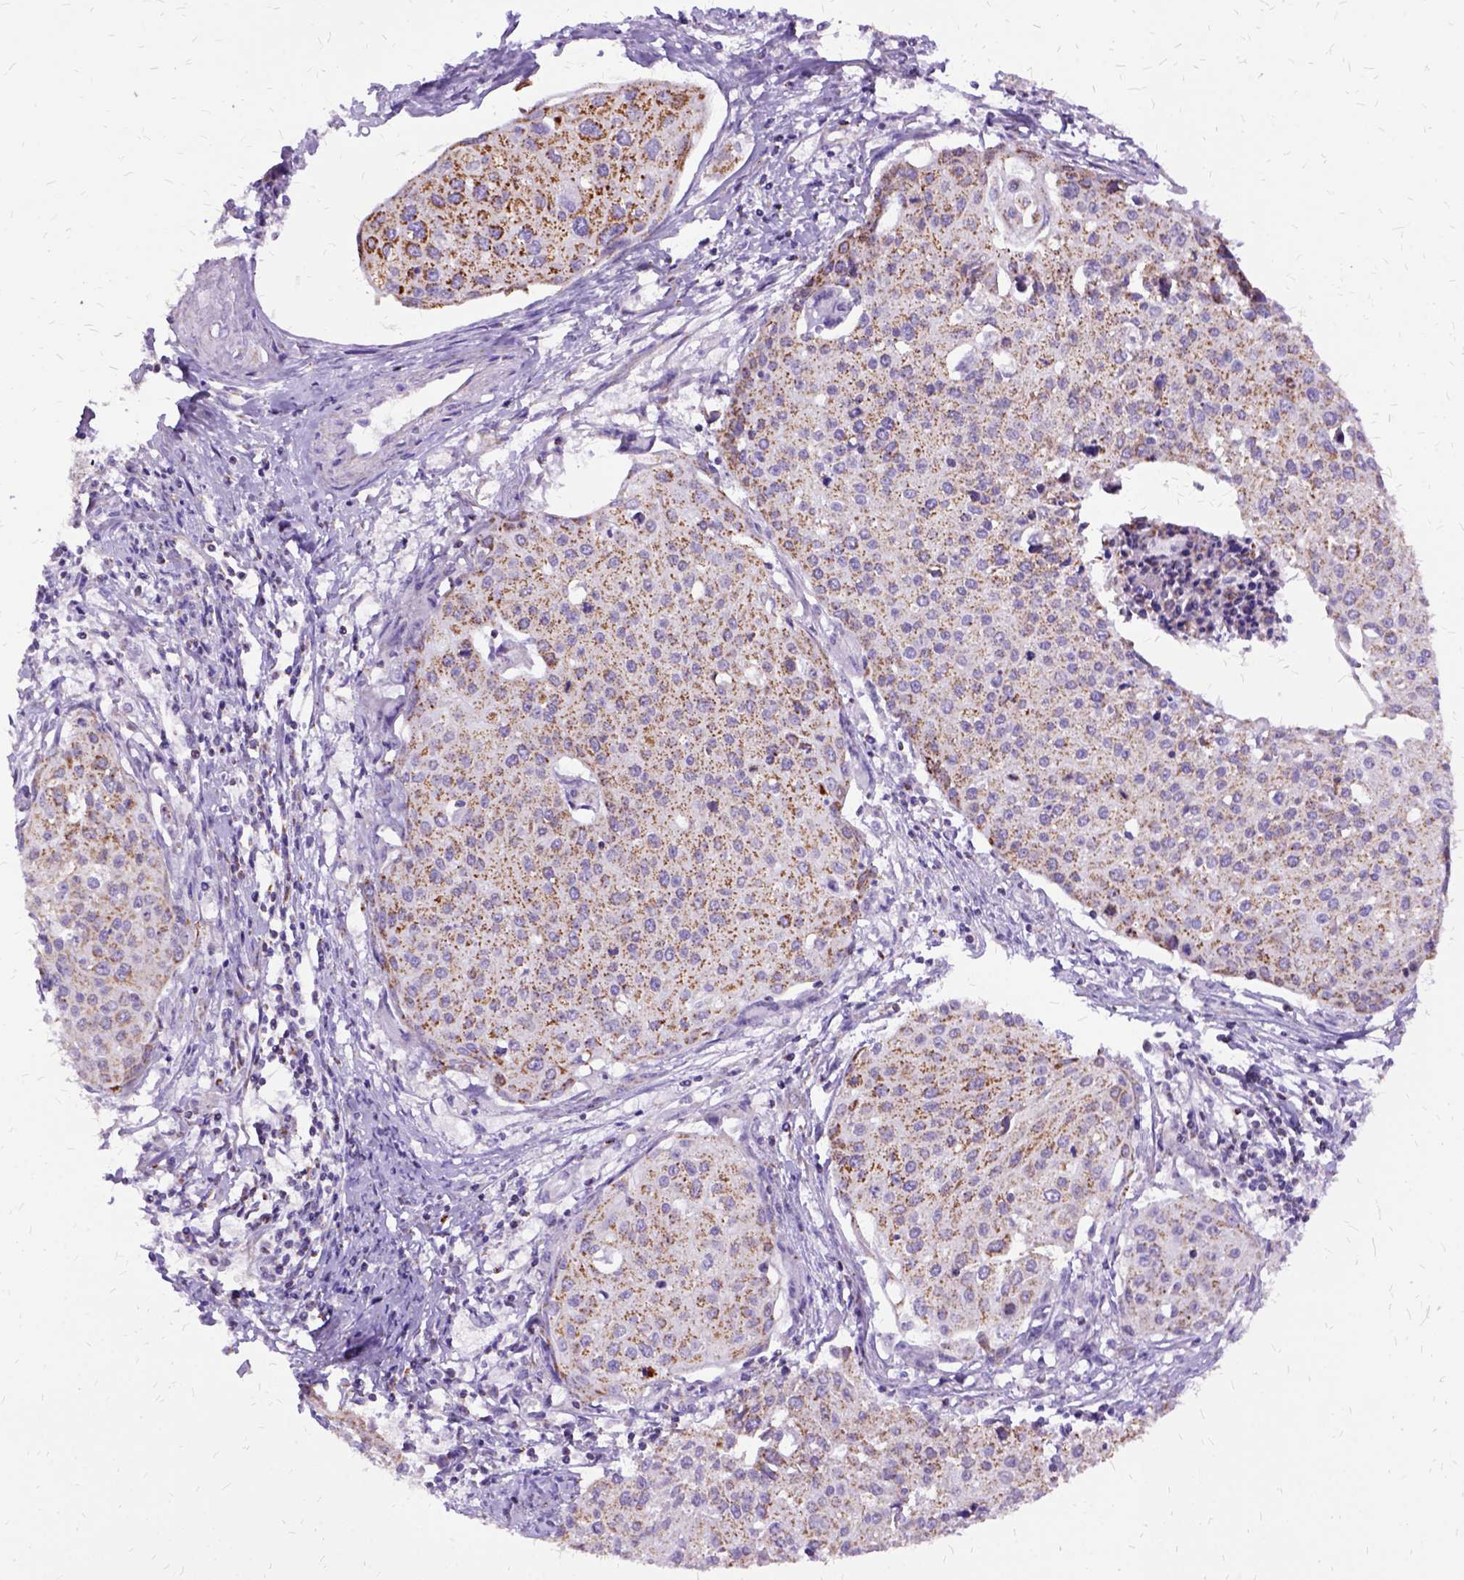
{"staining": {"intensity": "moderate", "quantity": ">75%", "location": "cytoplasmic/membranous"}, "tissue": "cervical cancer", "cell_type": "Tumor cells", "image_type": "cancer", "snomed": [{"axis": "morphology", "description": "Squamous cell carcinoma, NOS"}, {"axis": "topography", "description": "Cervix"}], "caption": "Approximately >75% of tumor cells in cervical cancer reveal moderate cytoplasmic/membranous protein staining as visualized by brown immunohistochemical staining.", "gene": "OXCT1", "patient": {"sex": "female", "age": 38}}